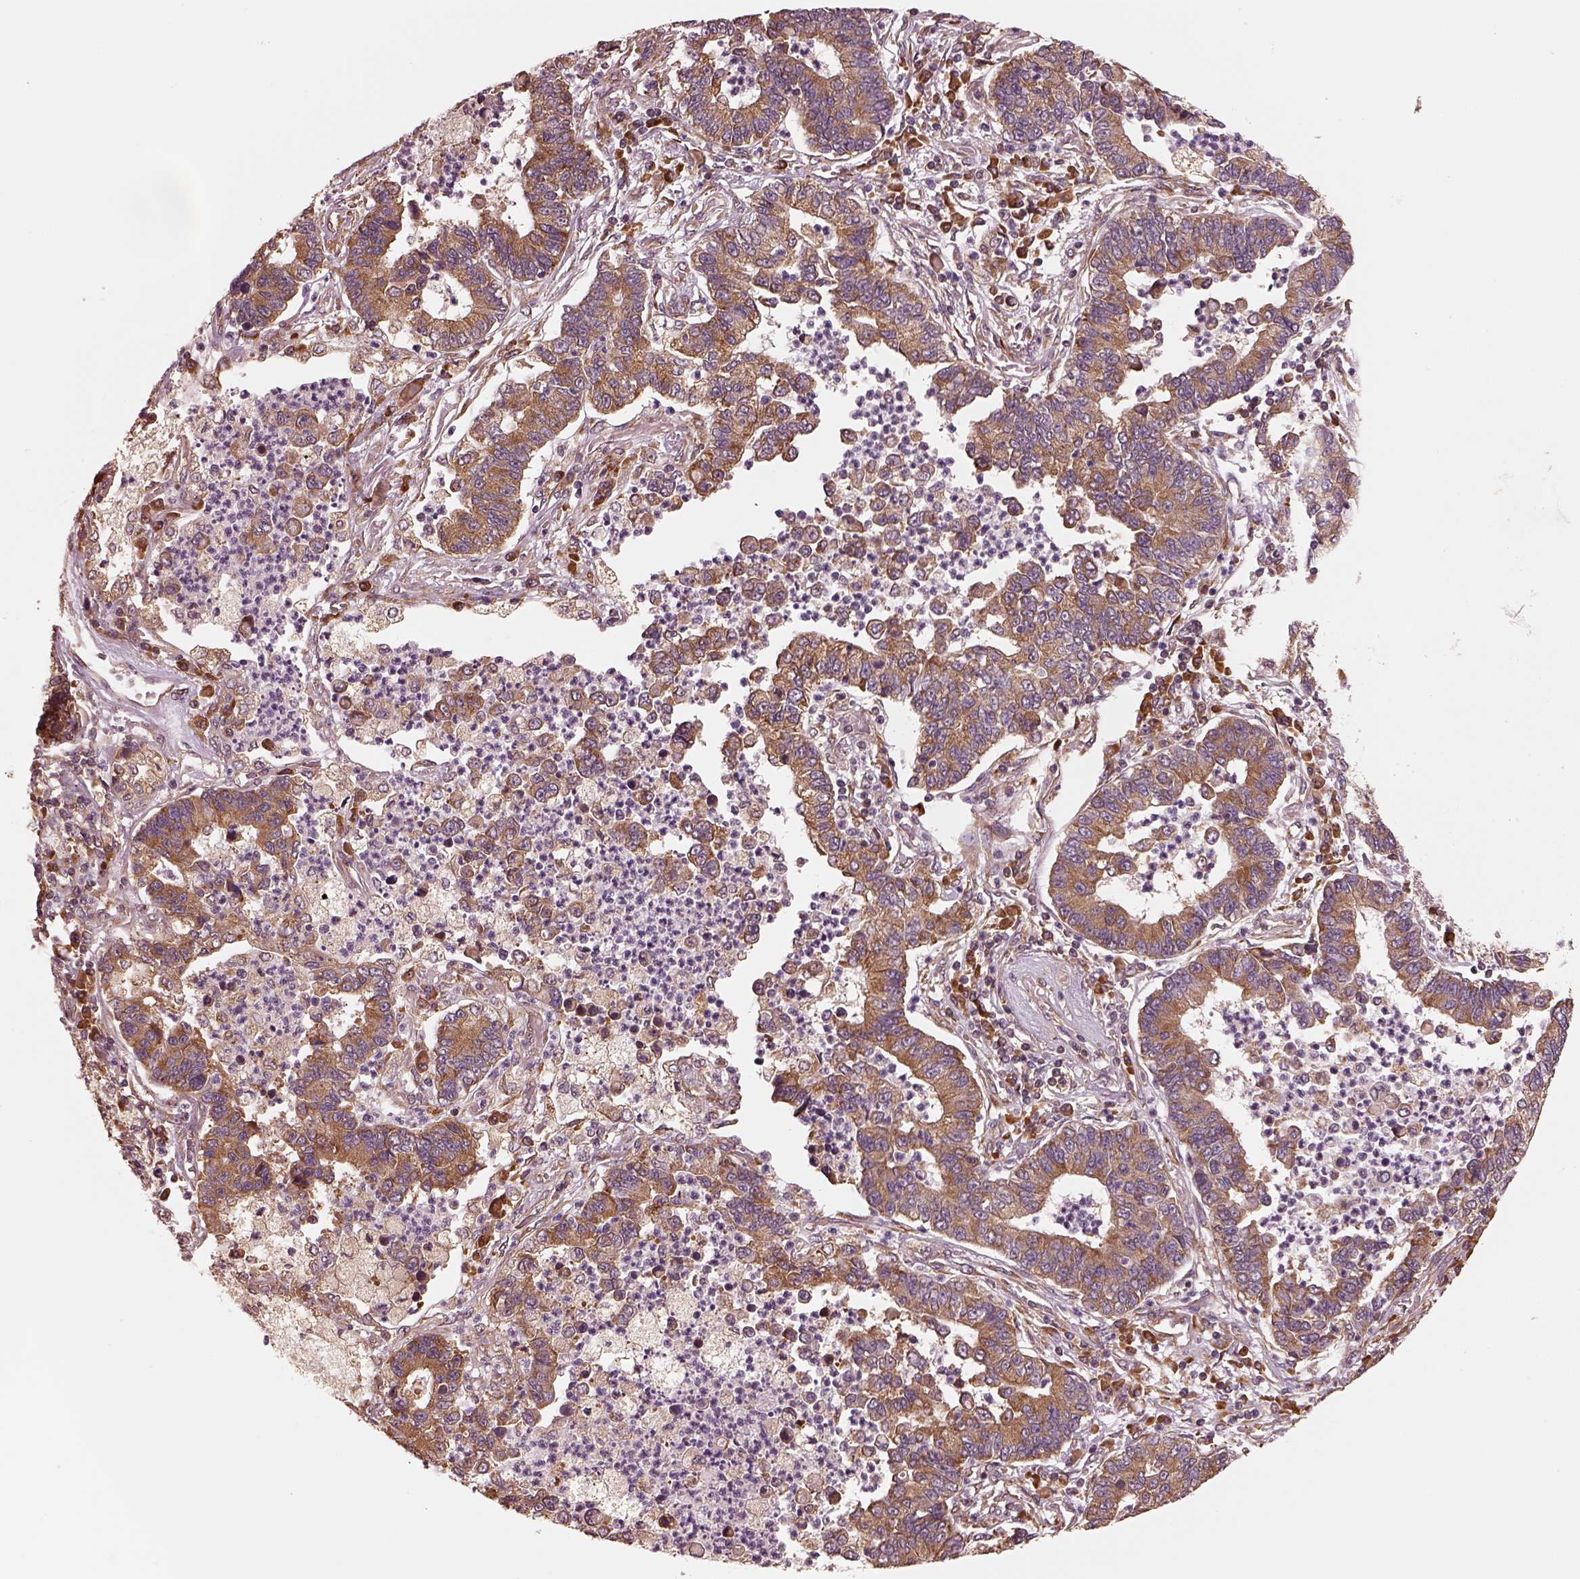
{"staining": {"intensity": "moderate", "quantity": ">75%", "location": "cytoplasmic/membranous"}, "tissue": "lung cancer", "cell_type": "Tumor cells", "image_type": "cancer", "snomed": [{"axis": "morphology", "description": "Adenocarcinoma, NOS"}, {"axis": "topography", "description": "Lung"}], "caption": "A brown stain shows moderate cytoplasmic/membranous positivity of a protein in human lung cancer tumor cells.", "gene": "RPS5", "patient": {"sex": "female", "age": 57}}